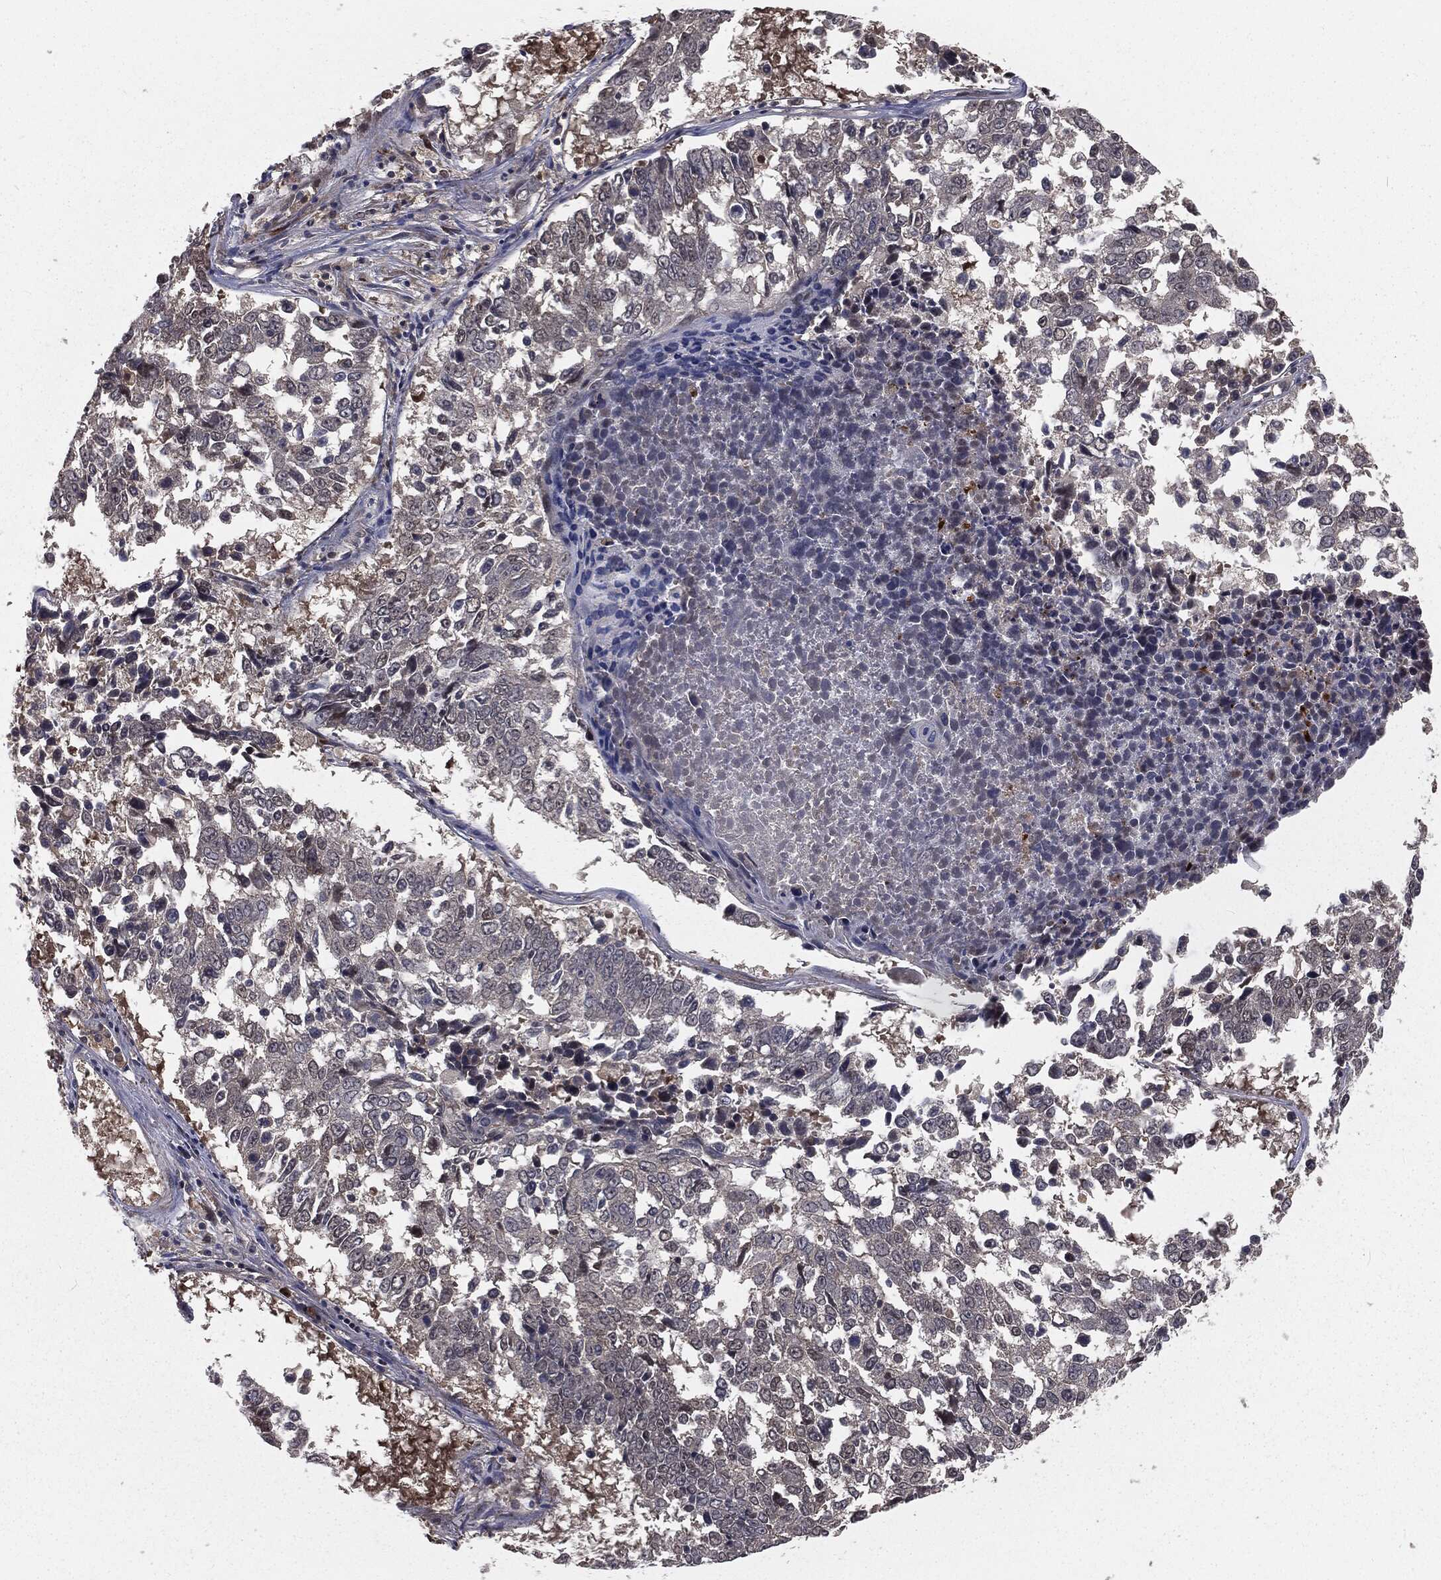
{"staining": {"intensity": "negative", "quantity": "none", "location": "none"}, "tissue": "lung cancer", "cell_type": "Tumor cells", "image_type": "cancer", "snomed": [{"axis": "morphology", "description": "Squamous cell carcinoma, NOS"}, {"axis": "topography", "description": "Lung"}], "caption": "Human lung squamous cell carcinoma stained for a protein using IHC exhibits no positivity in tumor cells.", "gene": "FBXO7", "patient": {"sex": "male", "age": 82}}